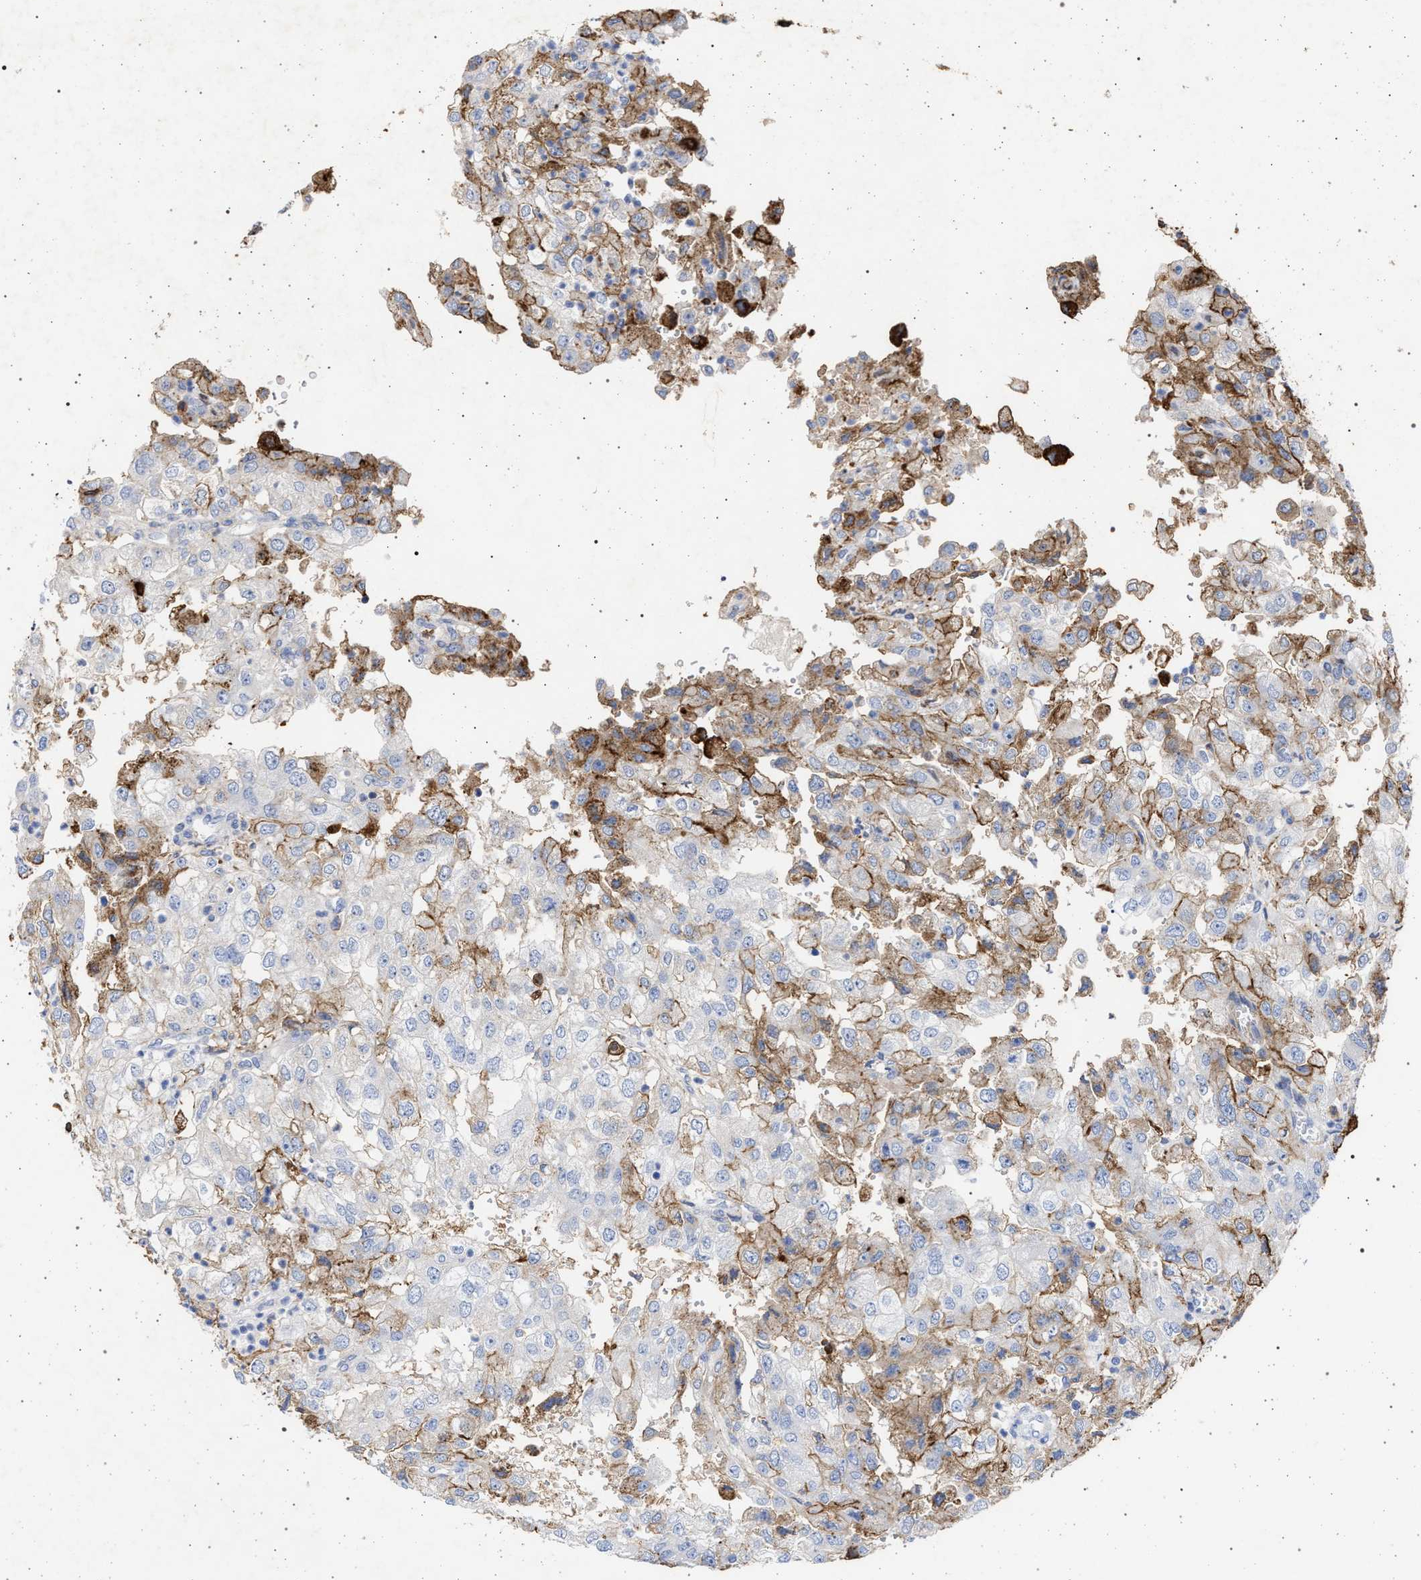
{"staining": {"intensity": "moderate", "quantity": "<25%", "location": "cytoplasmic/membranous"}, "tissue": "renal cancer", "cell_type": "Tumor cells", "image_type": "cancer", "snomed": [{"axis": "morphology", "description": "Adenocarcinoma, NOS"}, {"axis": "topography", "description": "Kidney"}], "caption": "DAB immunohistochemical staining of human renal adenocarcinoma displays moderate cytoplasmic/membranous protein expression in approximately <25% of tumor cells. Using DAB (brown) and hematoxylin (blue) stains, captured at high magnification using brightfield microscopy.", "gene": "PLG", "patient": {"sex": "female", "age": 54}}